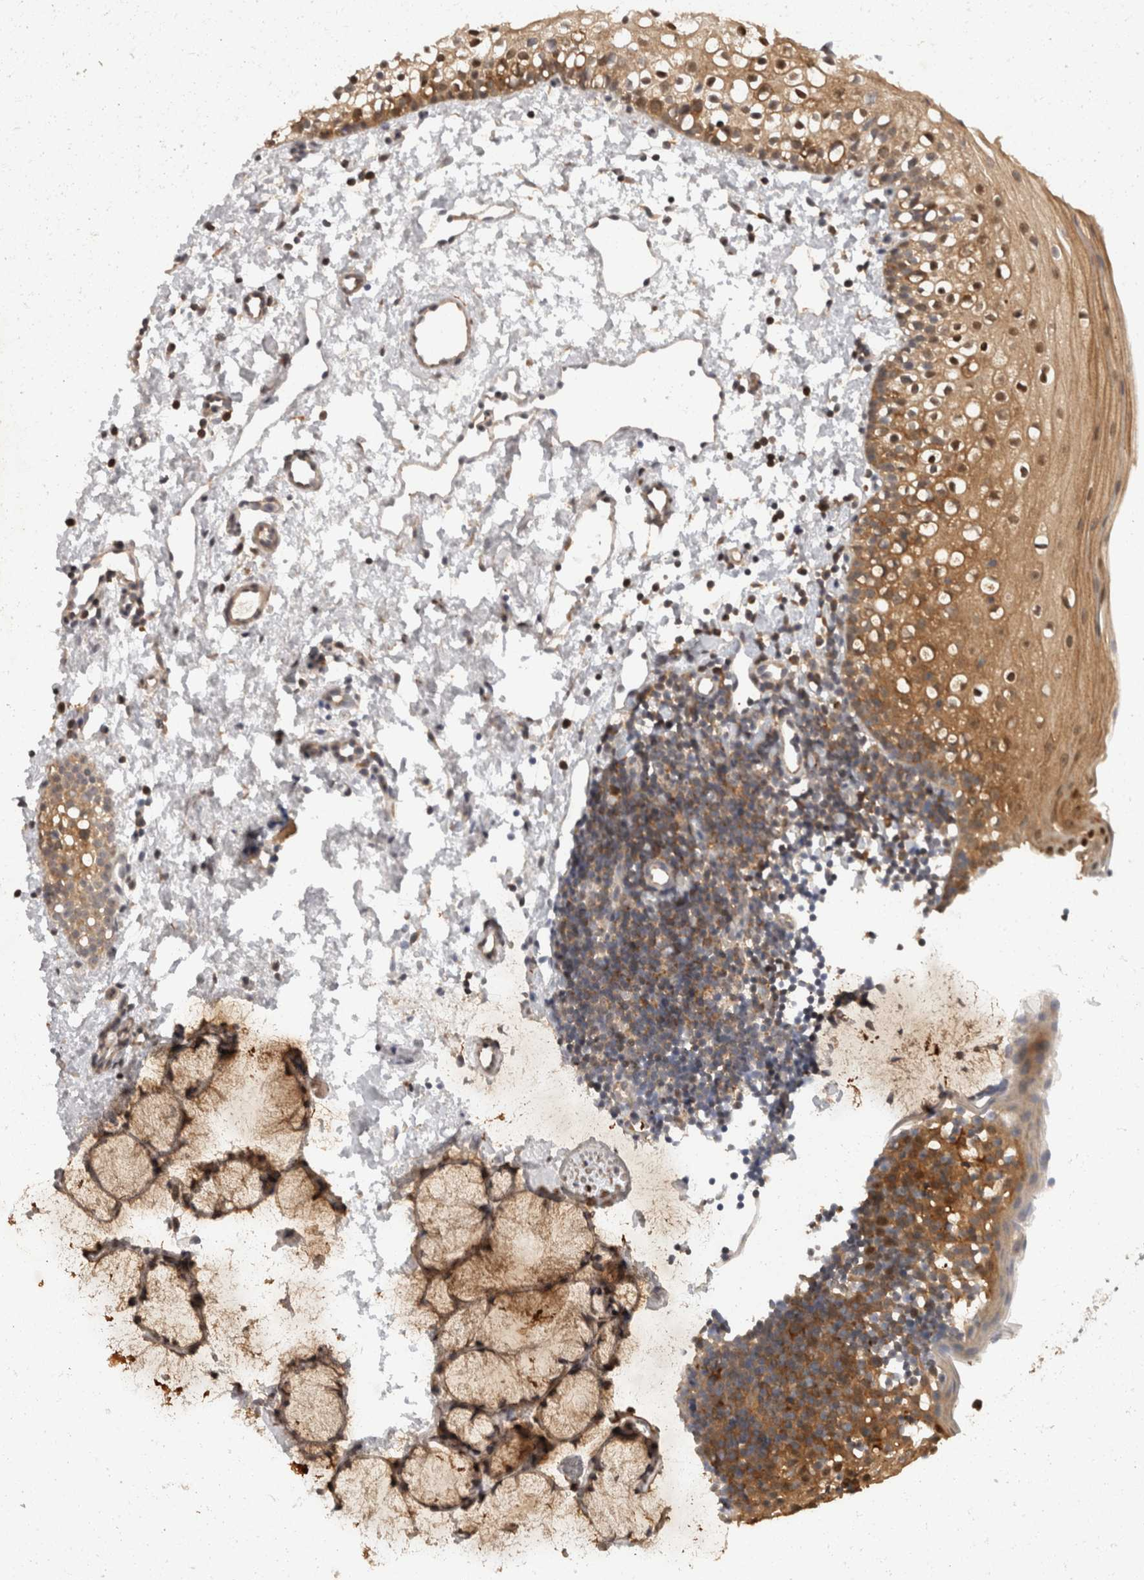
{"staining": {"intensity": "moderate", "quantity": "25%-75%", "location": "cytoplasmic/membranous"}, "tissue": "oral mucosa", "cell_type": "Squamous epithelial cells", "image_type": "normal", "snomed": [{"axis": "morphology", "description": "Normal tissue, NOS"}, {"axis": "topography", "description": "Oral tissue"}], "caption": "Oral mucosa stained for a protein (brown) exhibits moderate cytoplasmic/membranous positive expression in approximately 25%-75% of squamous epithelial cells.", "gene": "ACAT2", "patient": {"sex": "male", "age": 28}}